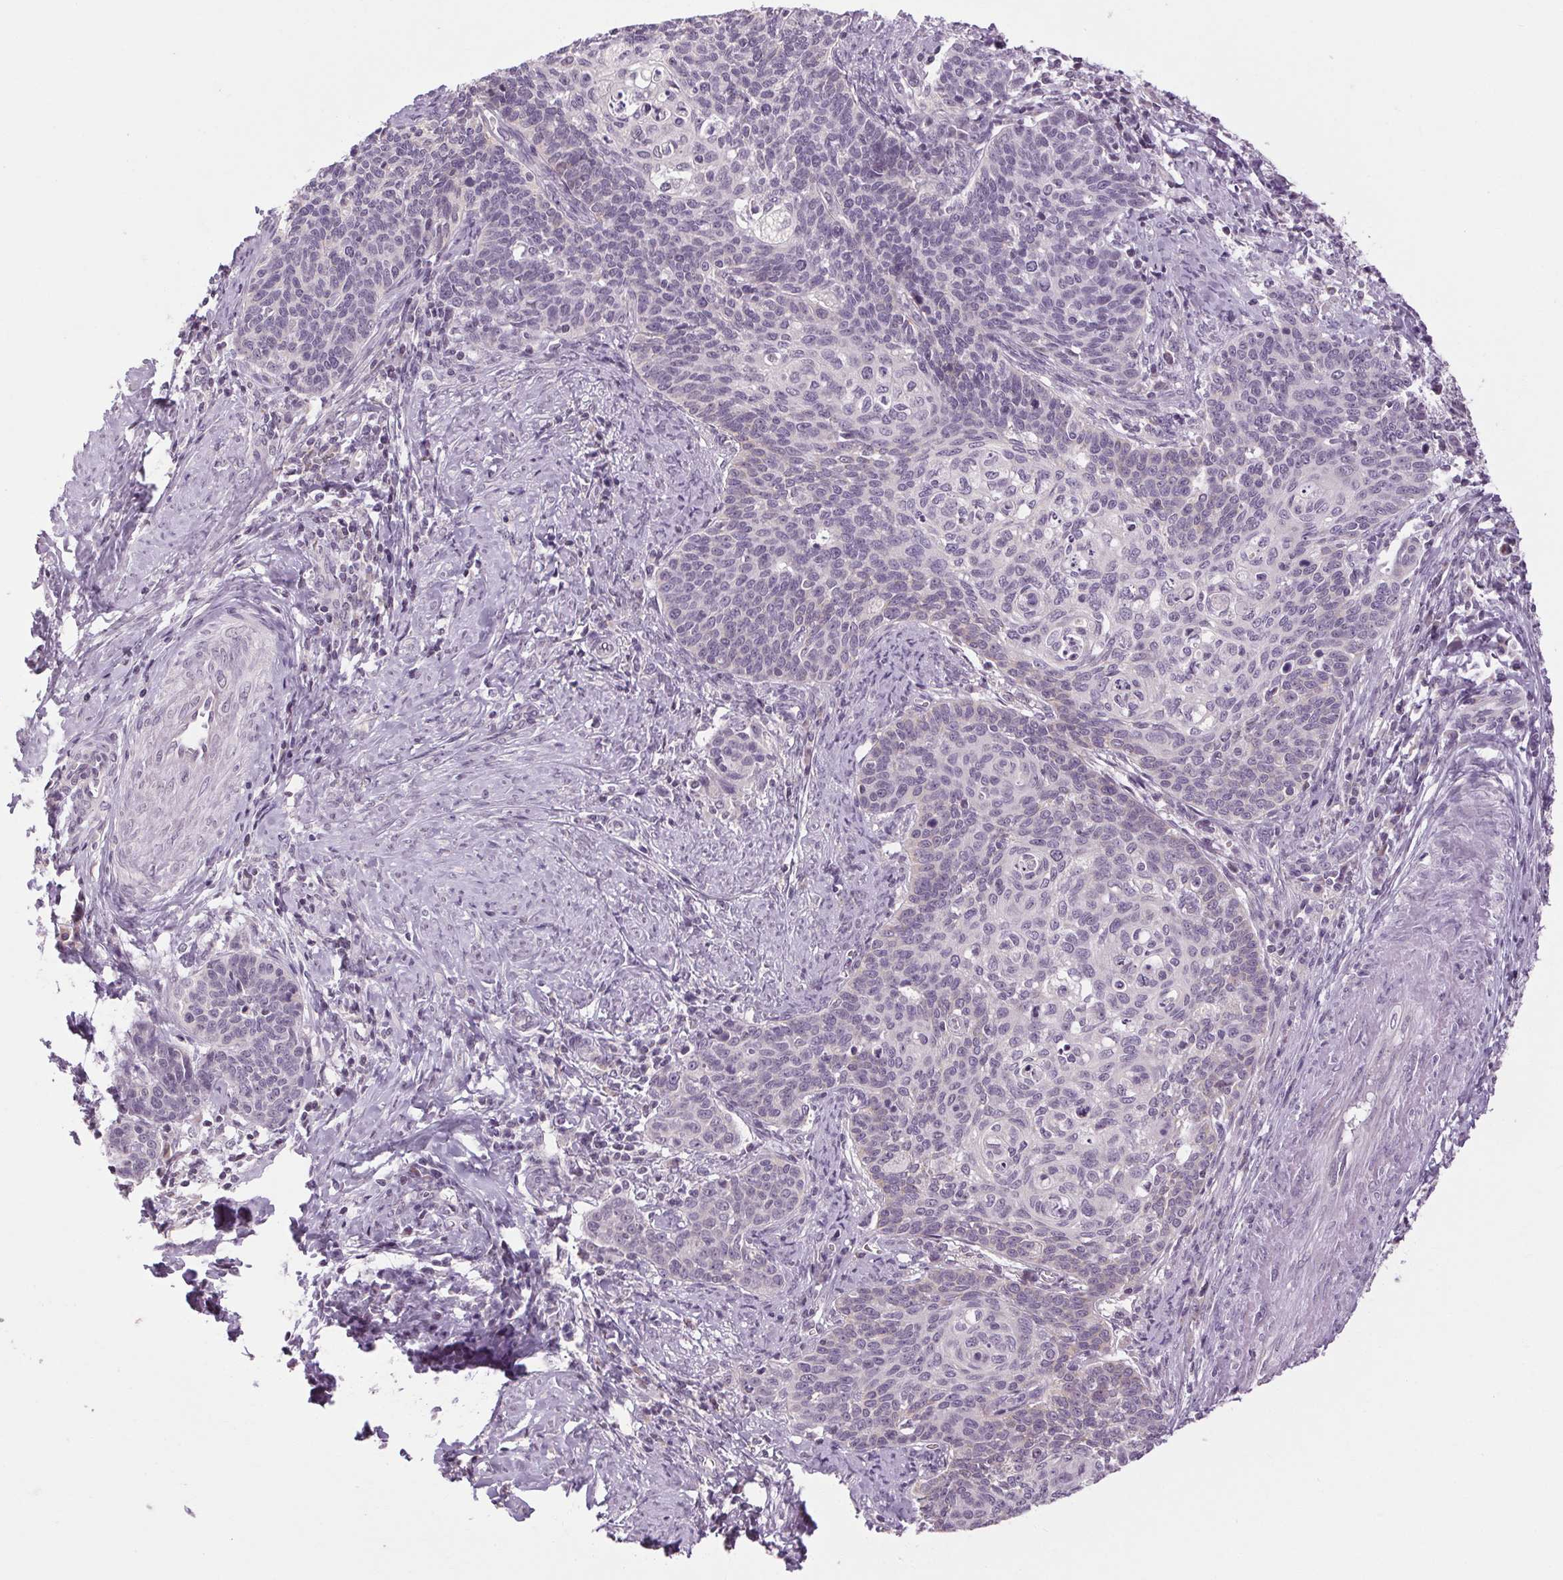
{"staining": {"intensity": "negative", "quantity": "none", "location": "none"}, "tissue": "cervical cancer", "cell_type": "Tumor cells", "image_type": "cancer", "snomed": [{"axis": "morphology", "description": "Normal tissue, NOS"}, {"axis": "morphology", "description": "Squamous cell carcinoma, NOS"}, {"axis": "topography", "description": "Cervix"}], "caption": "The IHC photomicrograph has no significant staining in tumor cells of cervical squamous cell carcinoma tissue.", "gene": "KLHL40", "patient": {"sex": "female", "age": 39}}